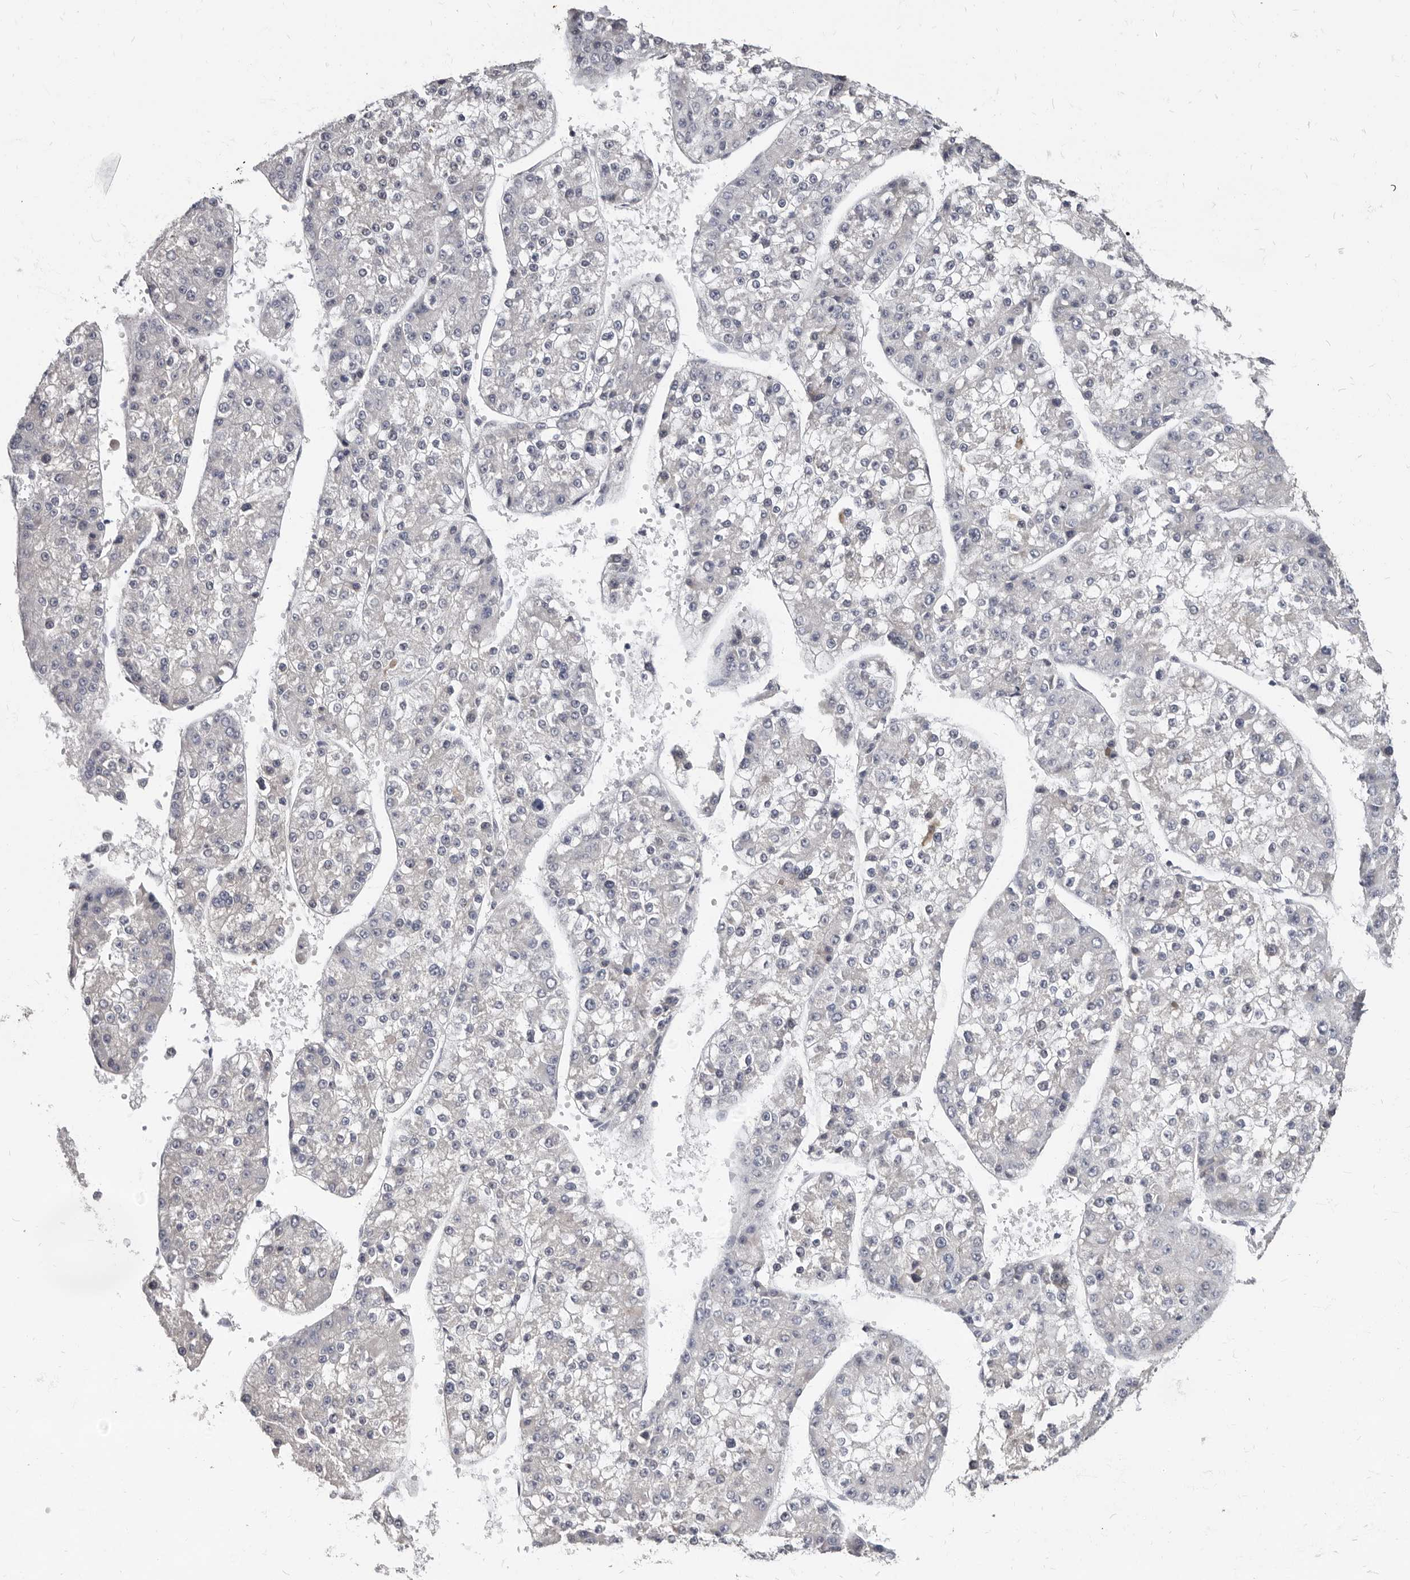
{"staining": {"intensity": "negative", "quantity": "none", "location": "none"}, "tissue": "liver cancer", "cell_type": "Tumor cells", "image_type": "cancer", "snomed": [{"axis": "morphology", "description": "Carcinoma, Hepatocellular, NOS"}, {"axis": "topography", "description": "Liver"}], "caption": "Immunohistochemistry (IHC) photomicrograph of human hepatocellular carcinoma (liver) stained for a protein (brown), which exhibits no positivity in tumor cells.", "gene": "MRGPRF", "patient": {"sex": "female", "age": 73}}